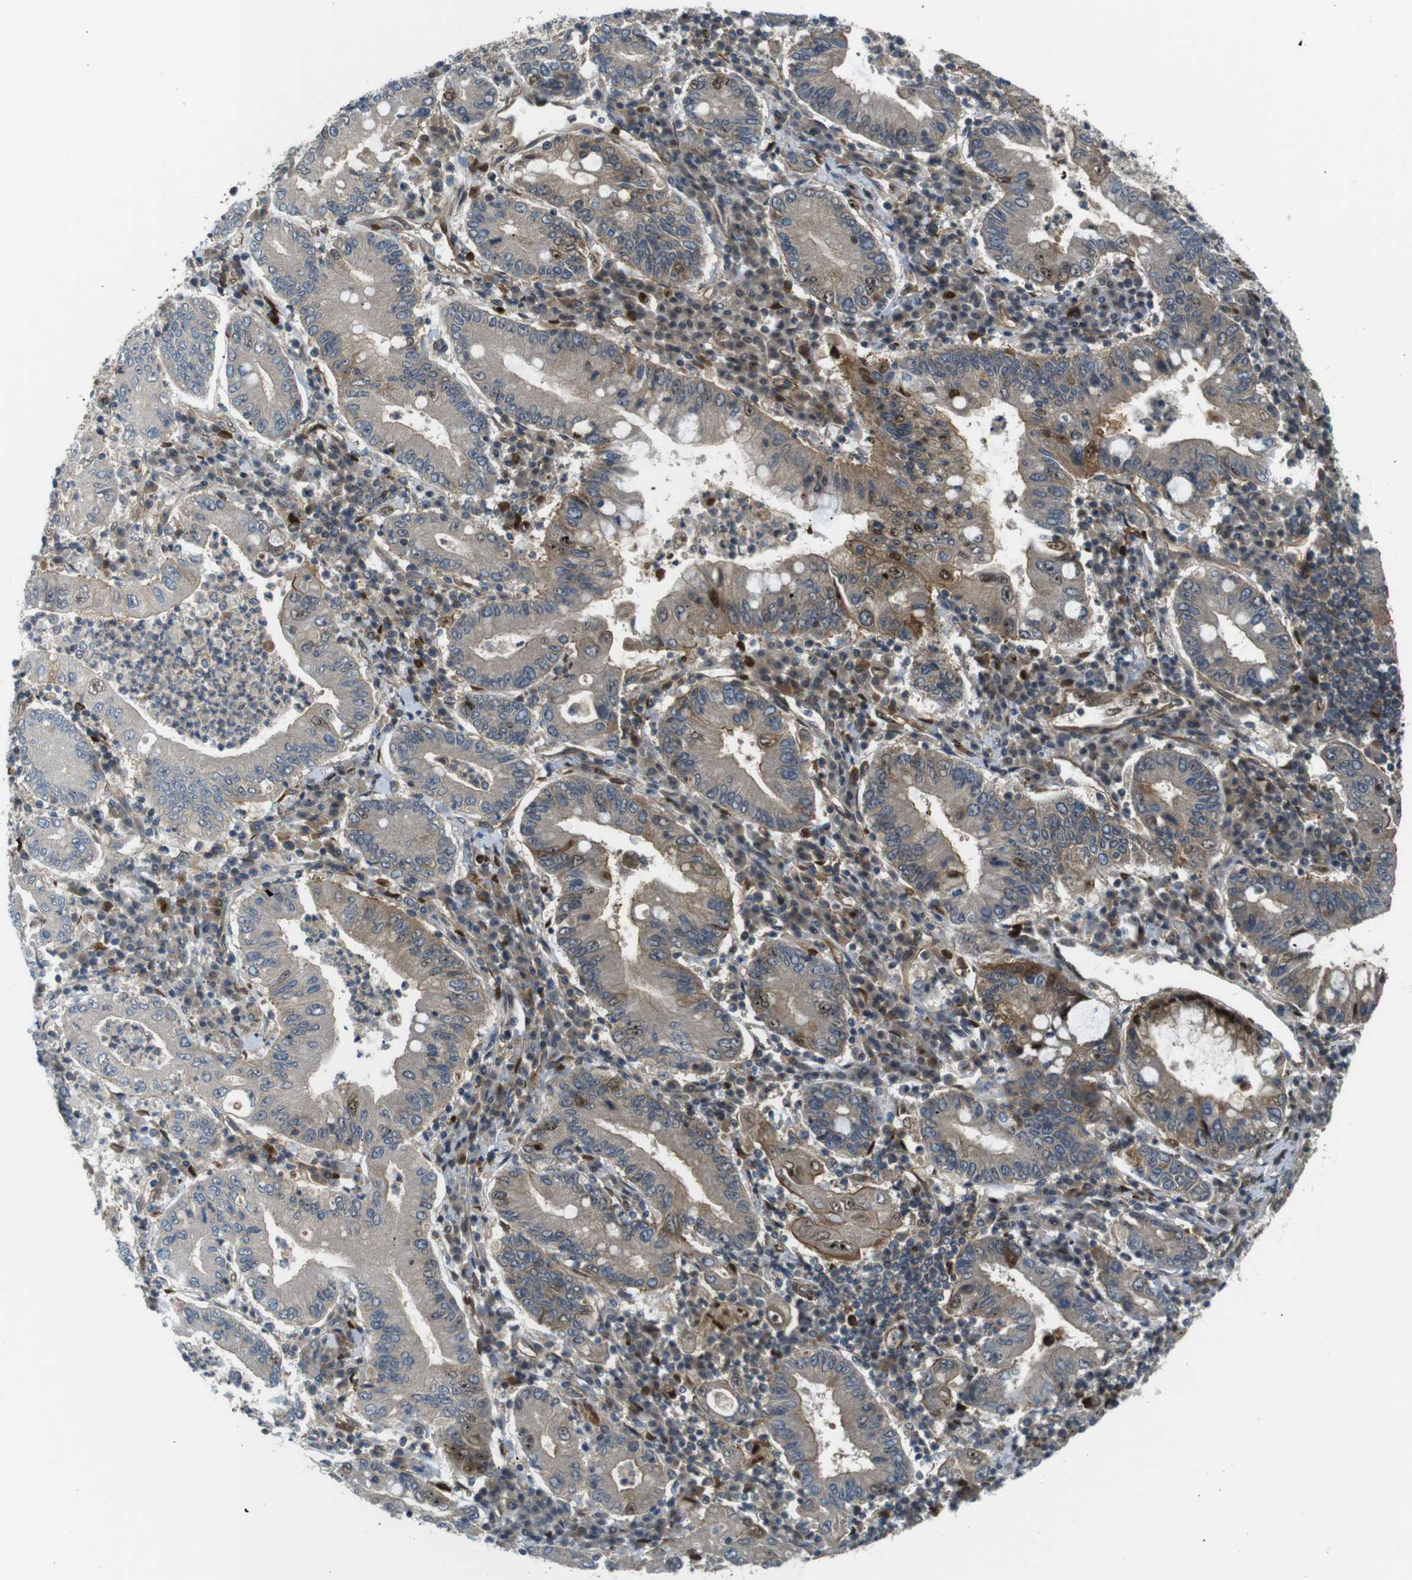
{"staining": {"intensity": "weak", "quantity": "<25%", "location": "cytoplasmic/membranous"}, "tissue": "stomach cancer", "cell_type": "Tumor cells", "image_type": "cancer", "snomed": [{"axis": "morphology", "description": "Normal tissue, NOS"}, {"axis": "morphology", "description": "Adenocarcinoma, NOS"}, {"axis": "topography", "description": "Esophagus"}, {"axis": "topography", "description": "Stomach, upper"}, {"axis": "topography", "description": "Peripheral nerve tissue"}], "caption": "There is no significant staining in tumor cells of stomach adenocarcinoma. (DAB (3,3'-diaminobenzidine) immunohistochemistry with hematoxylin counter stain).", "gene": "TSC1", "patient": {"sex": "male", "age": 62}}